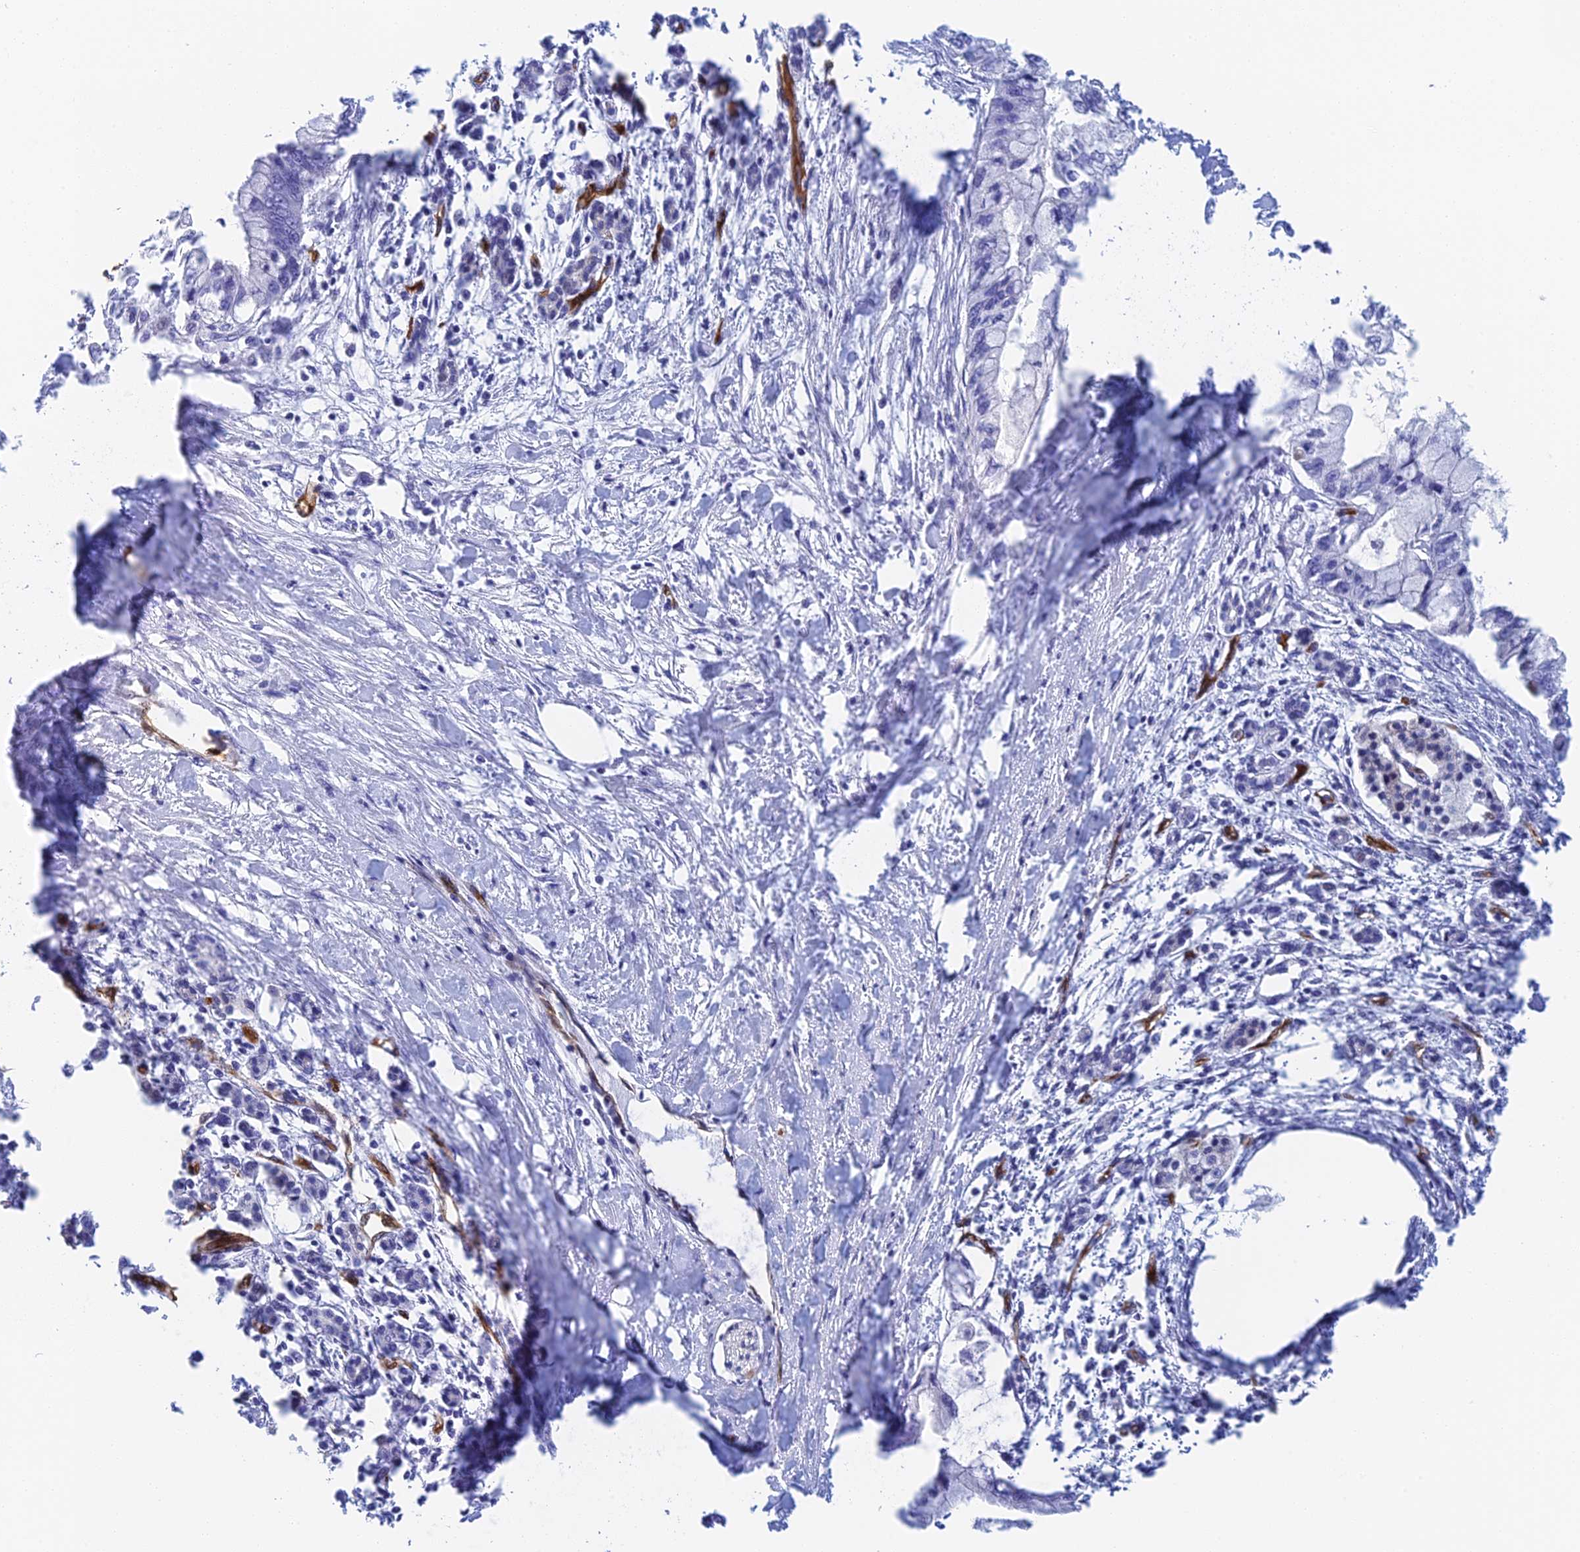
{"staining": {"intensity": "negative", "quantity": "none", "location": "none"}, "tissue": "pancreatic cancer", "cell_type": "Tumor cells", "image_type": "cancer", "snomed": [{"axis": "morphology", "description": "Adenocarcinoma, NOS"}, {"axis": "topography", "description": "Pancreas"}], "caption": "The IHC photomicrograph has no significant expression in tumor cells of pancreatic cancer (adenocarcinoma) tissue.", "gene": "CRIP2", "patient": {"sex": "male", "age": 48}}